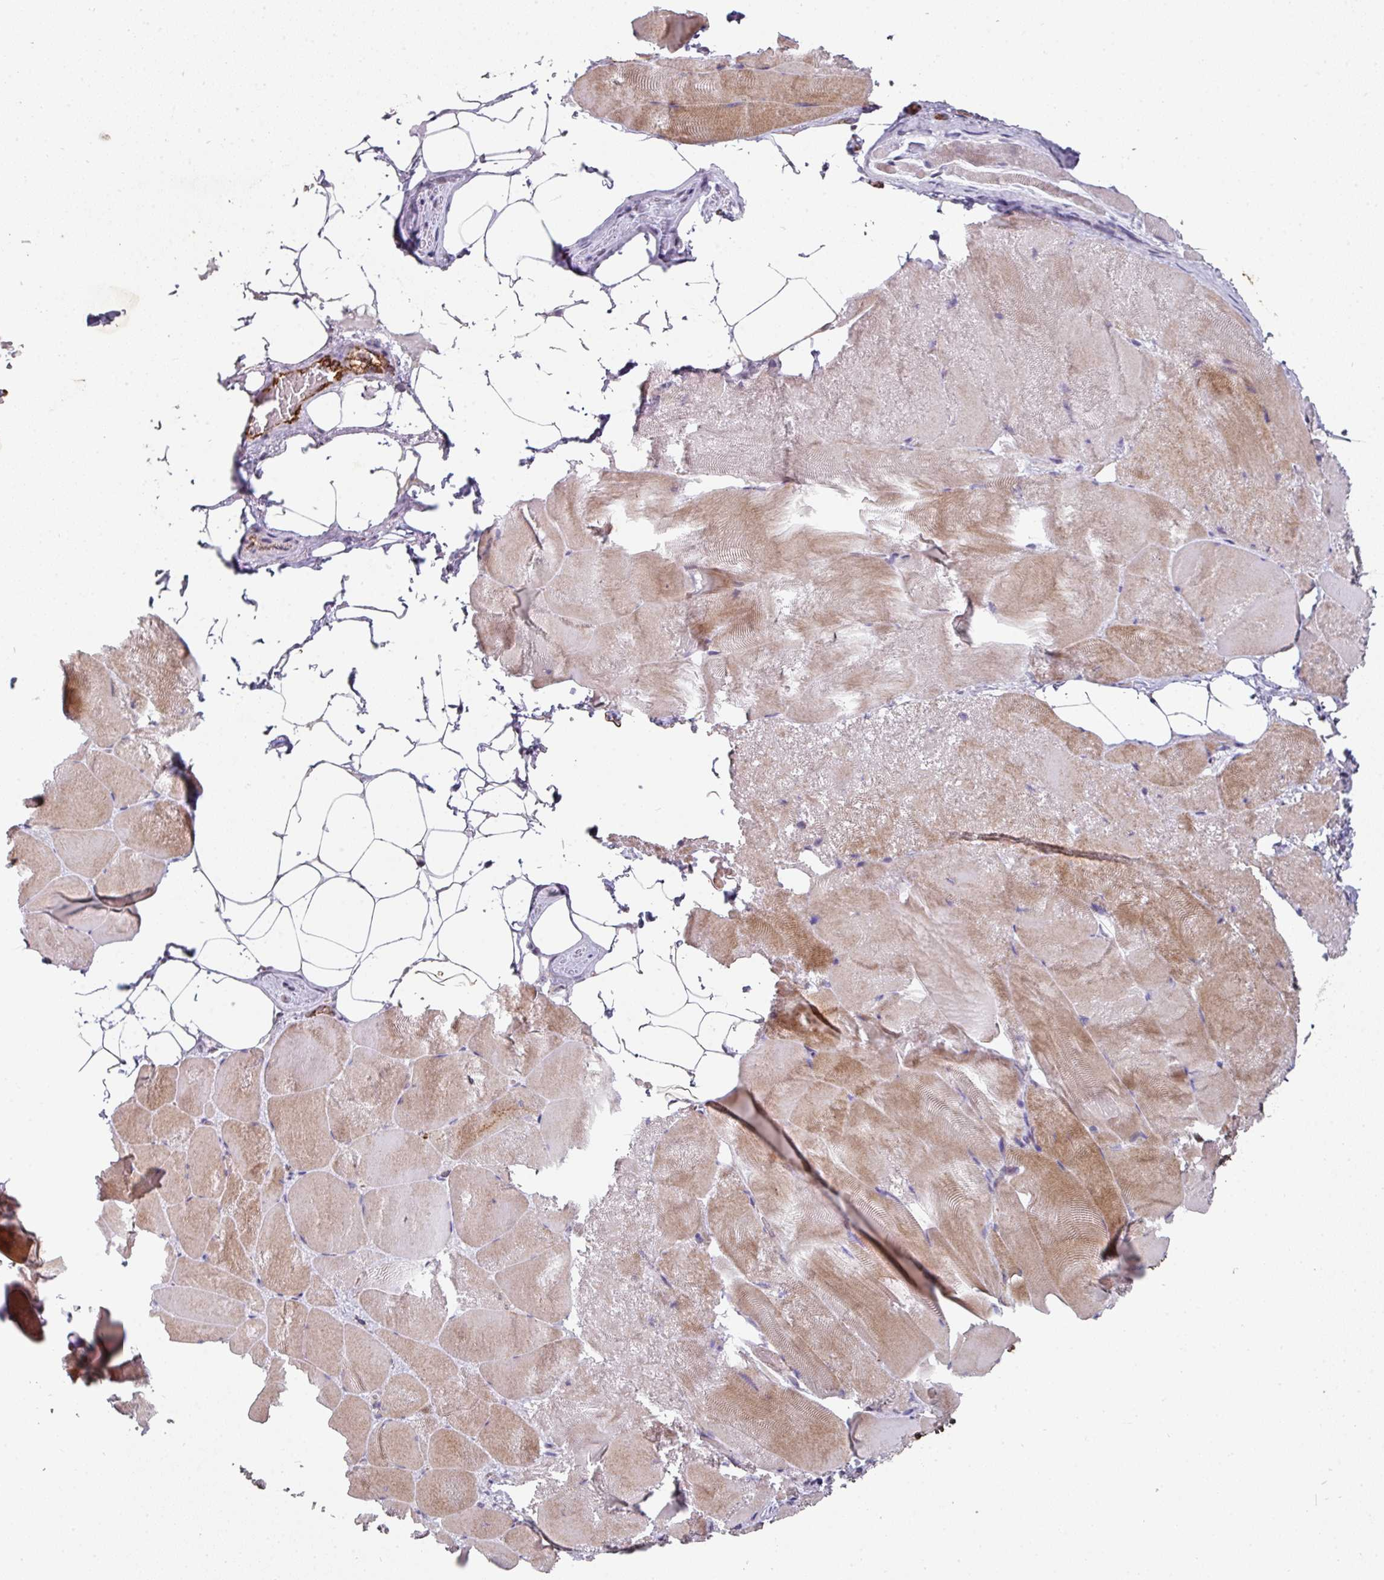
{"staining": {"intensity": "moderate", "quantity": "25%-75%", "location": "cytoplasmic/membranous"}, "tissue": "skeletal muscle", "cell_type": "Myocytes", "image_type": "normal", "snomed": [{"axis": "morphology", "description": "Normal tissue, NOS"}, {"axis": "topography", "description": "Skeletal muscle"}], "caption": "This micrograph displays normal skeletal muscle stained with immunohistochemistry to label a protein in brown. The cytoplasmic/membranous of myocytes show moderate positivity for the protein. Nuclei are counter-stained blue.", "gene": "SIDT2", "patient": {"sex": "female", "age": 64}}